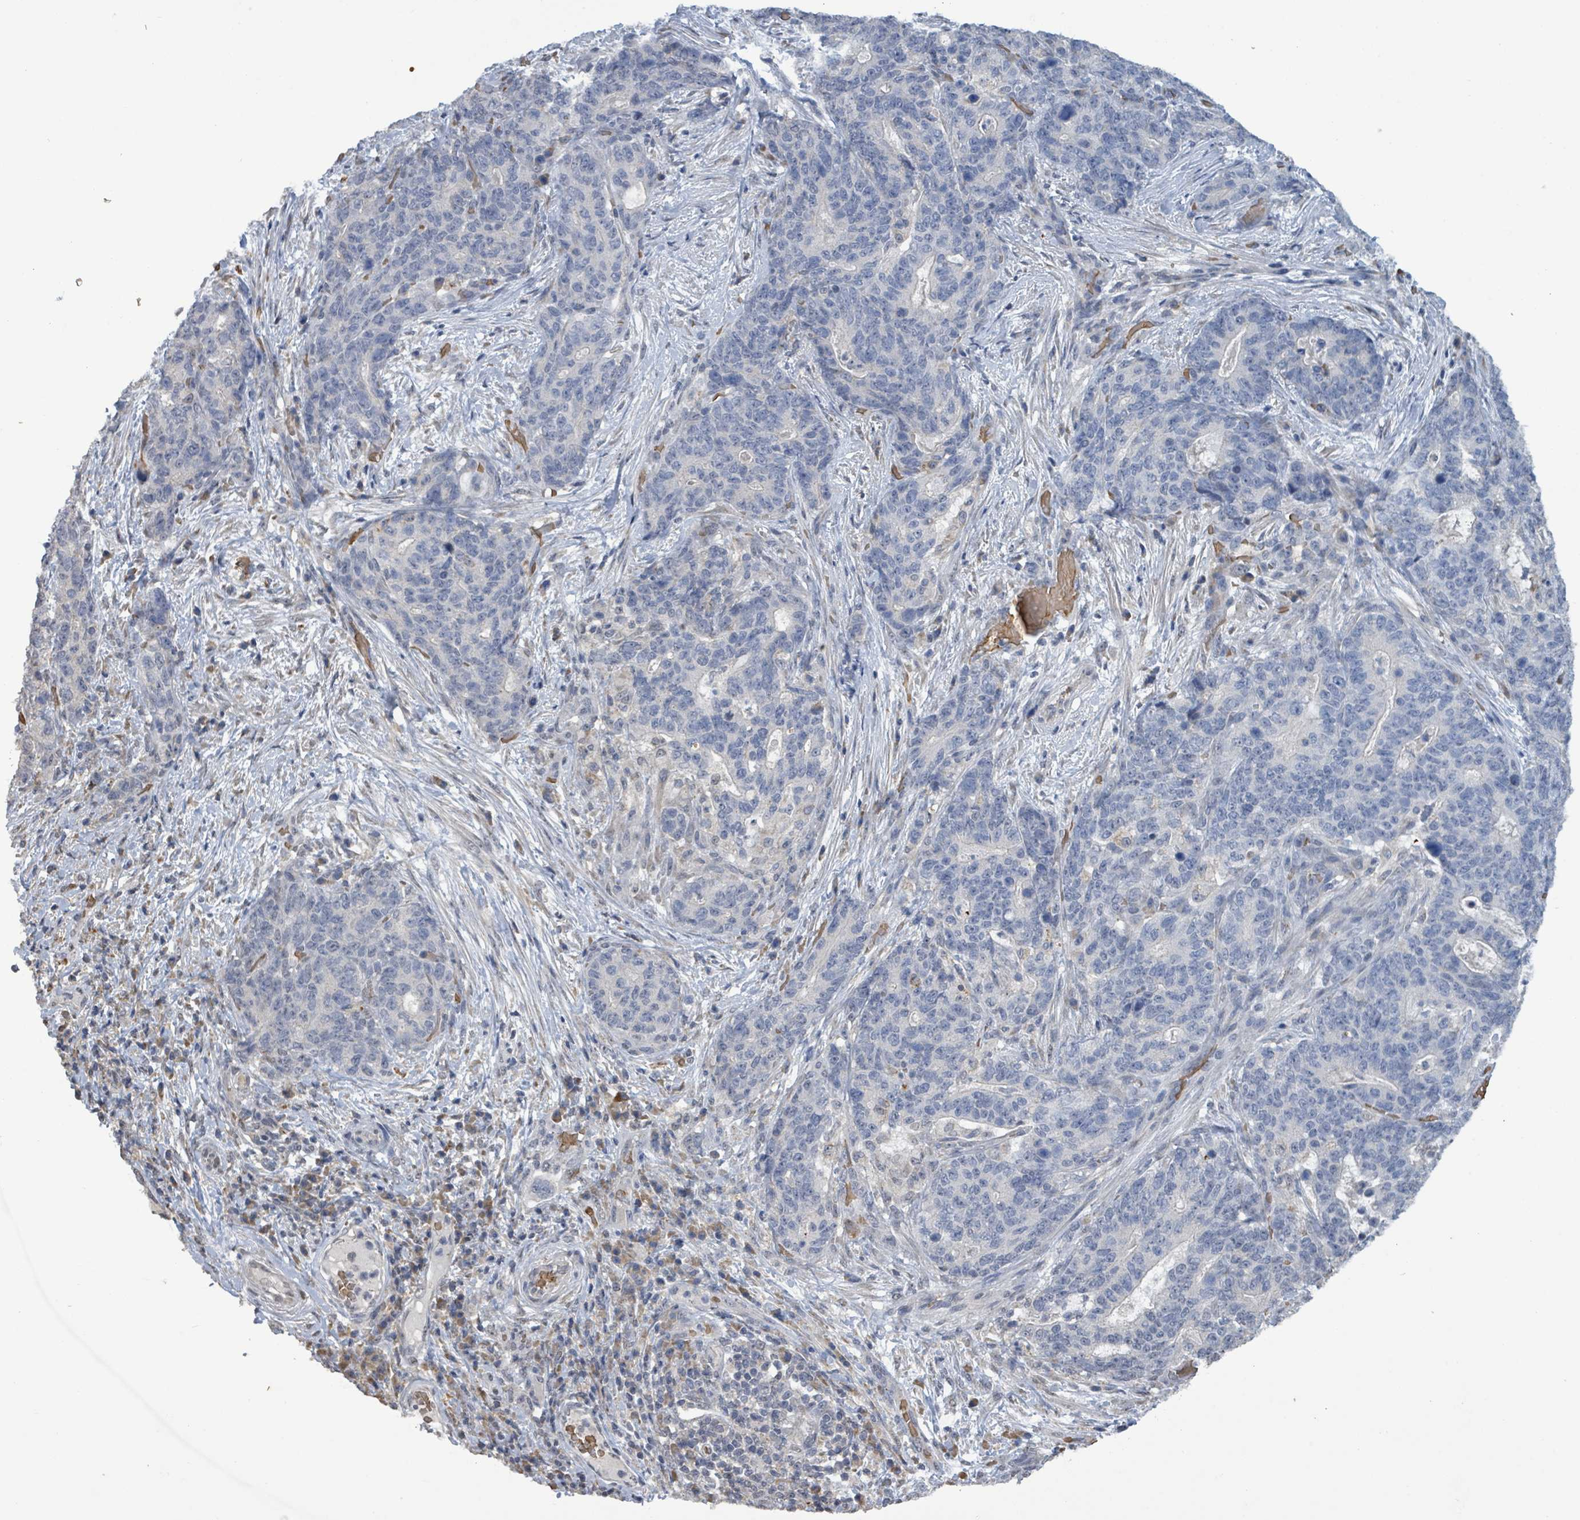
{"staining": {"intensity": "negative", "quantity": "none", "location": "none"}, "tissue": "stomach cancer", "cell_type": "Tumor cells", "image_type": "cancer", "snomed": [{"axis": "morphology", "description": "Normal tissue, NOS"}, {"axis": "morphology", "description": "Adenocarcinoma, NOS"}, {"axis": "topography", "description": "Stomach"}], "caption": "Adenocarcinoma (stomach) was stained to show a protein in brown. There is no significant staining in tumor cells.", "gene": "SEBOX", "patient": {"sex": "female", "age": 64}}